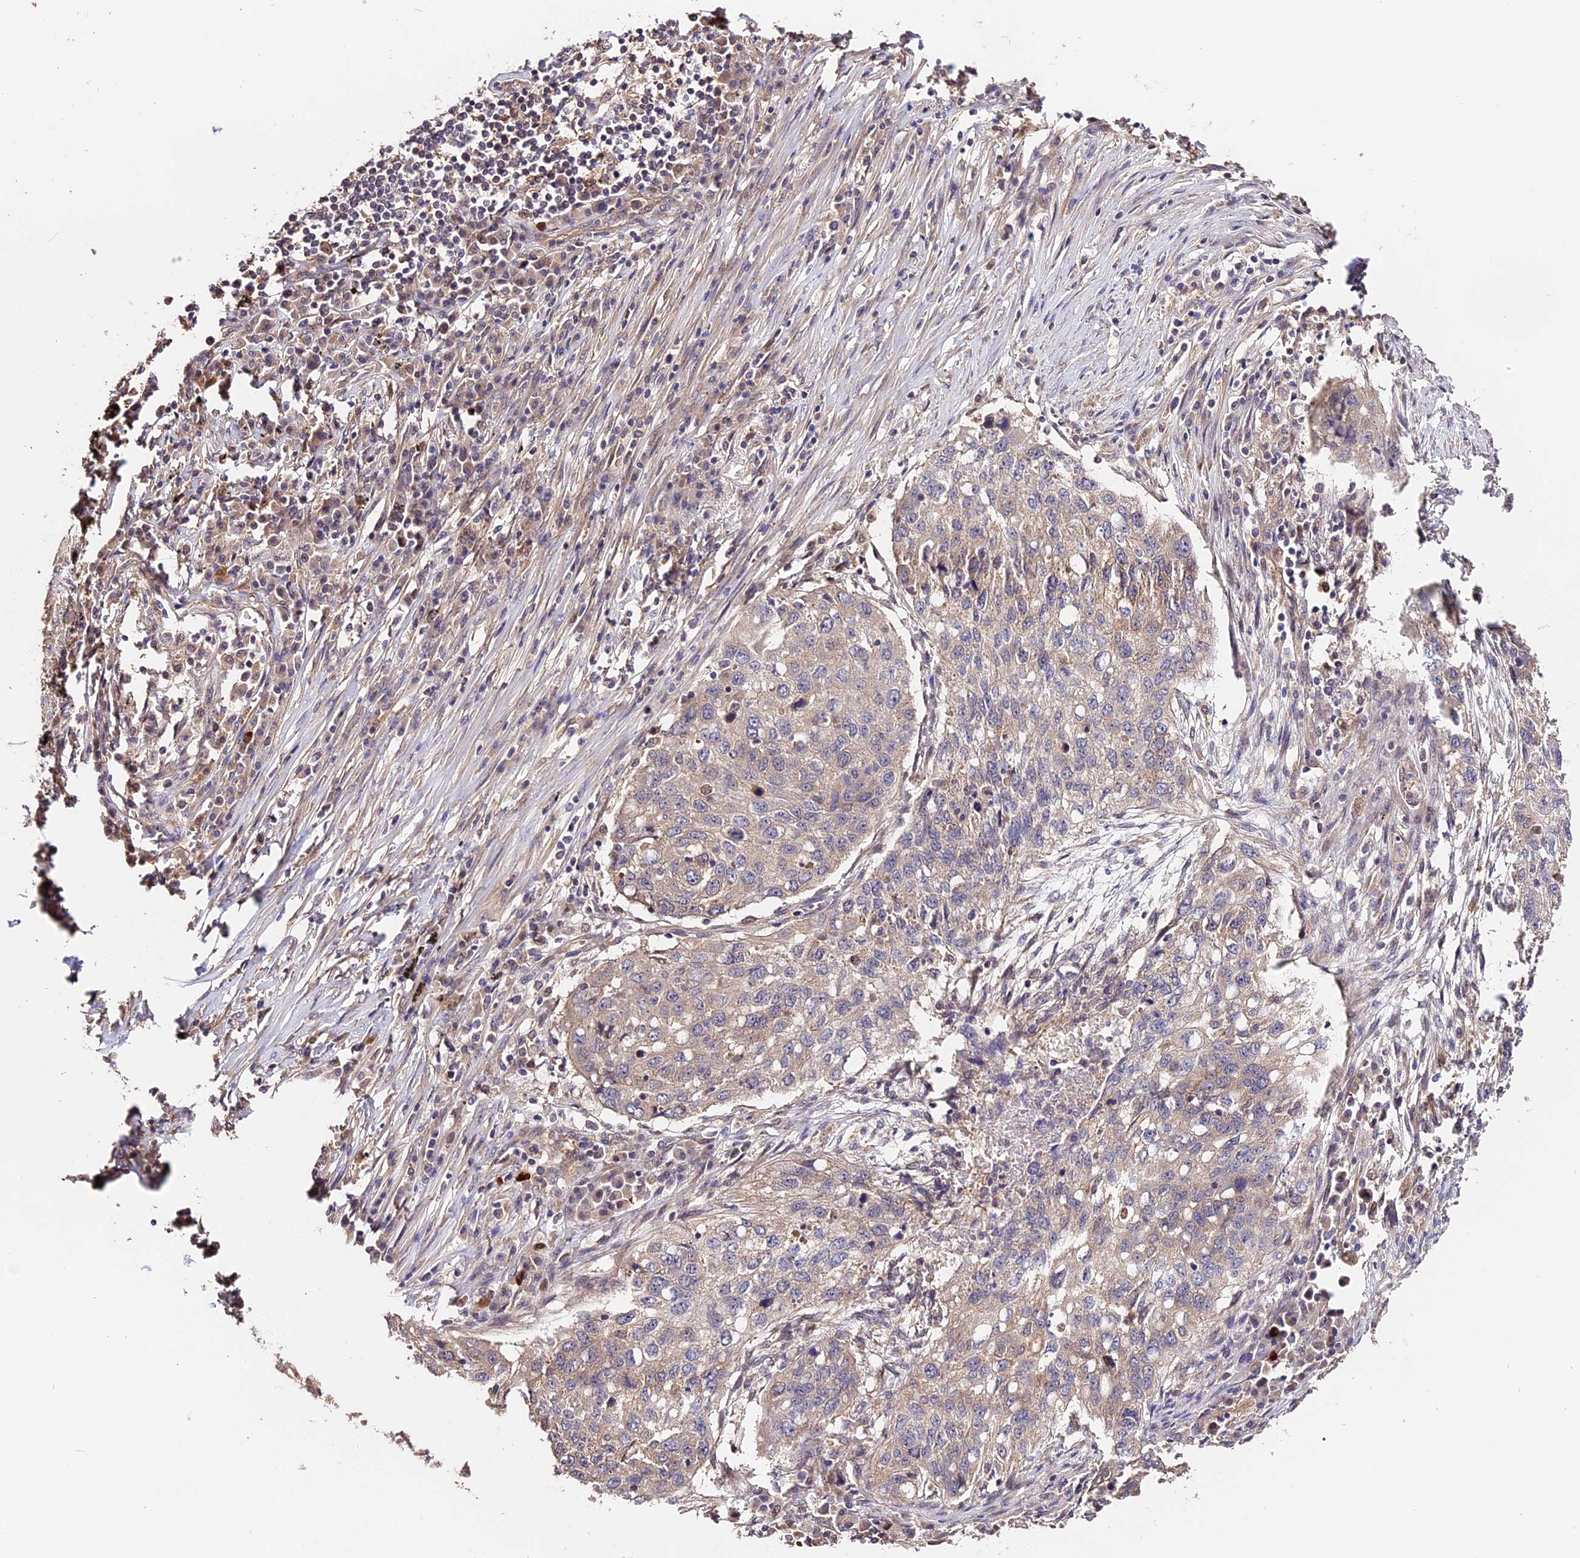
{"staining": {"intensity": "negative", "quantity": "none", "location": "none"}, "tissue": "lung cancer", "cell_type": "Tumor cells", "image_type": "cancer", "snomed": [{"axis": "morphology", "description": "Squamous cell carcinoma, NOS"}, {"axis": "topography", "description": "Lung"}], "caption": "The histopathology image reveals no significant expression in tumor cells of squamous cell carcinoma (lung). (DAB immunohistochemistry with hematoxylin counter stain).", "gene": "CES3", "patient": {"sex": "female", "age": 63}}